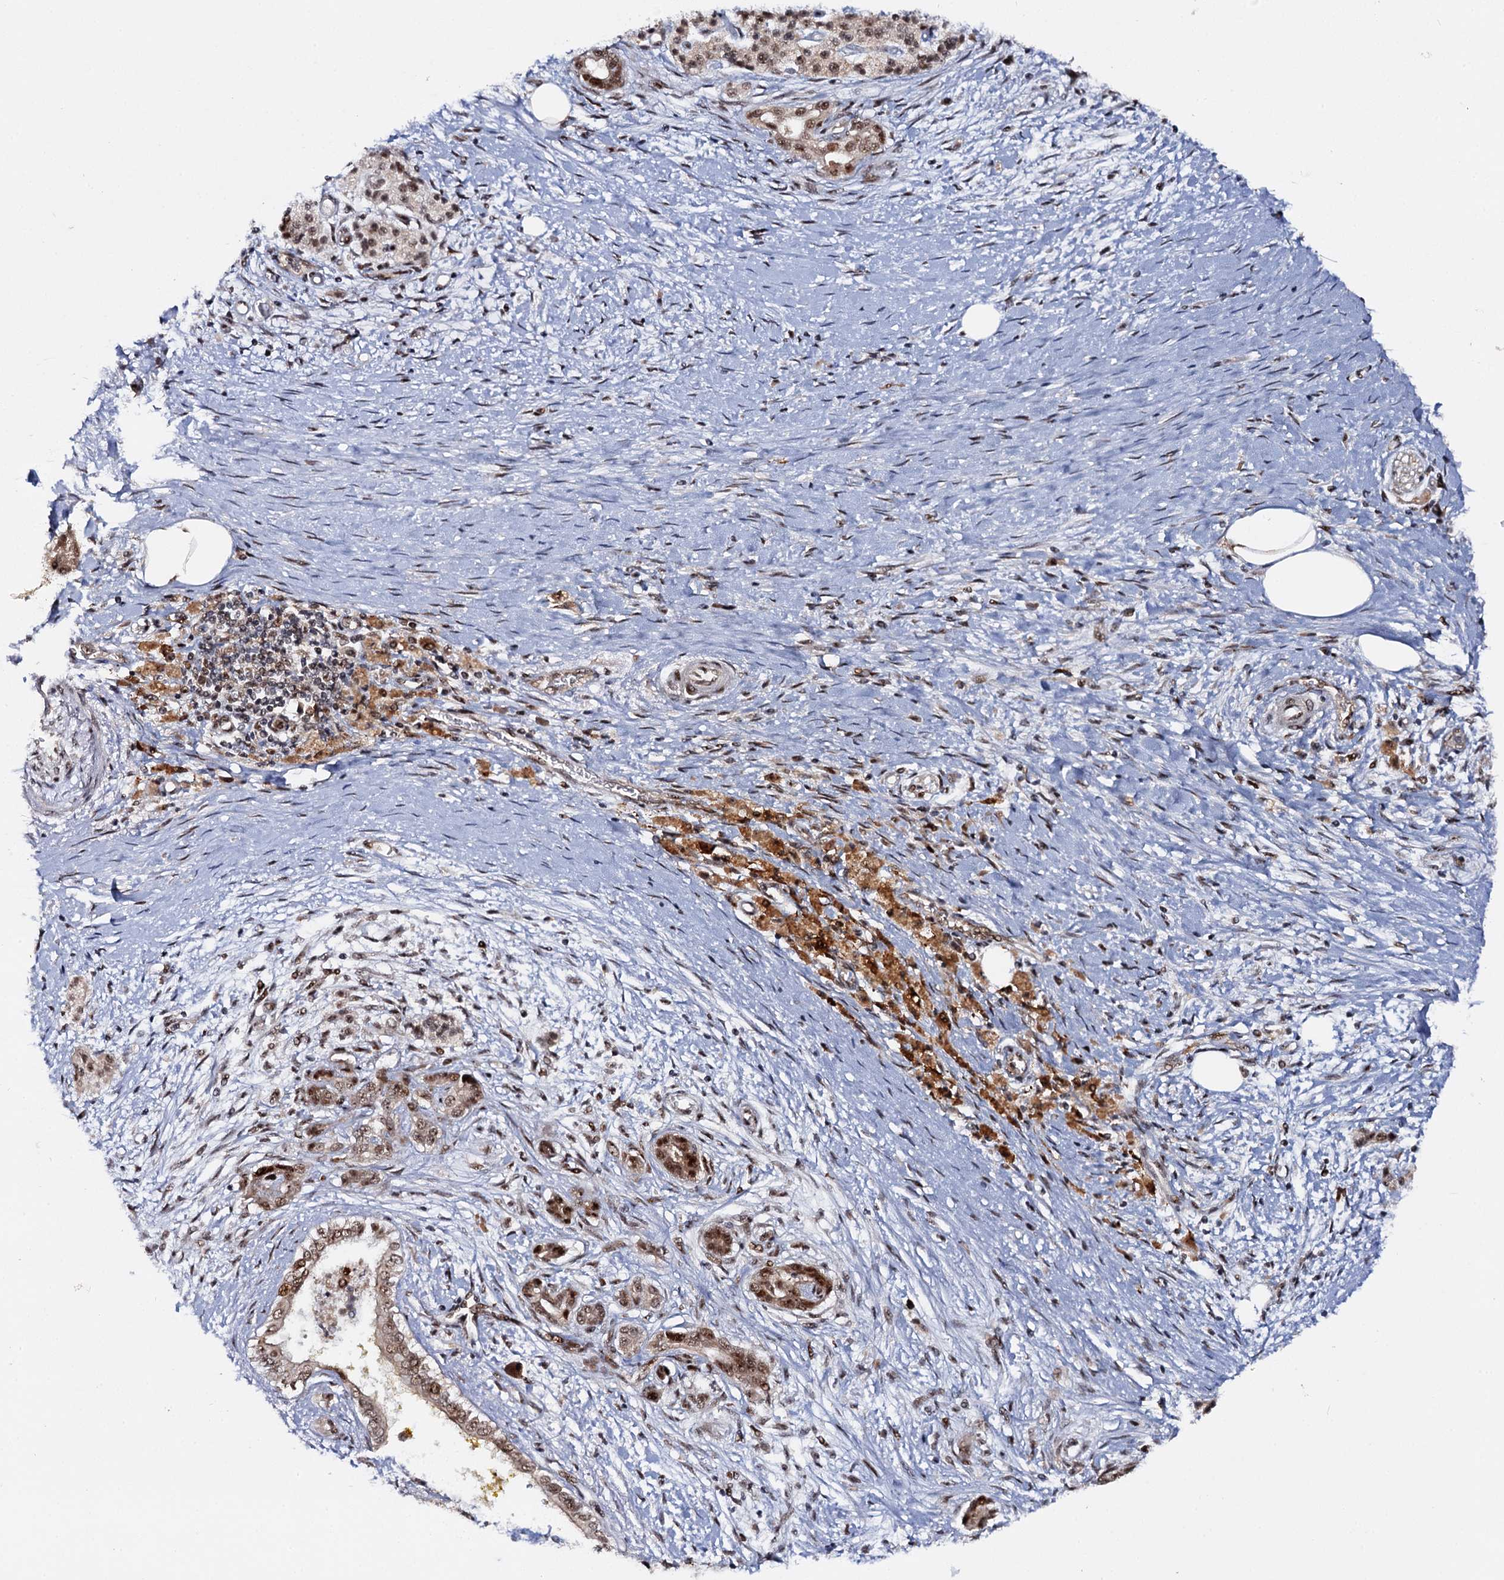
{"staining": {"intensity": "moderate", "quantity": ">75%", "location": "nuclear"}, "tissue": "pancreatic cancer", "cell_type": "Tumor cells", "image_type": "cancer", "snomed": [{"axis": "morphology", "description": "Adenocarcinoma, NOS"}, {"axis": "topography", "description": "Pancreas"}], "caption": "Moderate nuclear protein expression is identified in approximately >75% of tumor cells in pancreatic cancer.", "gene": "BUD13", "patient": {"sex": "male", "age": 58}}